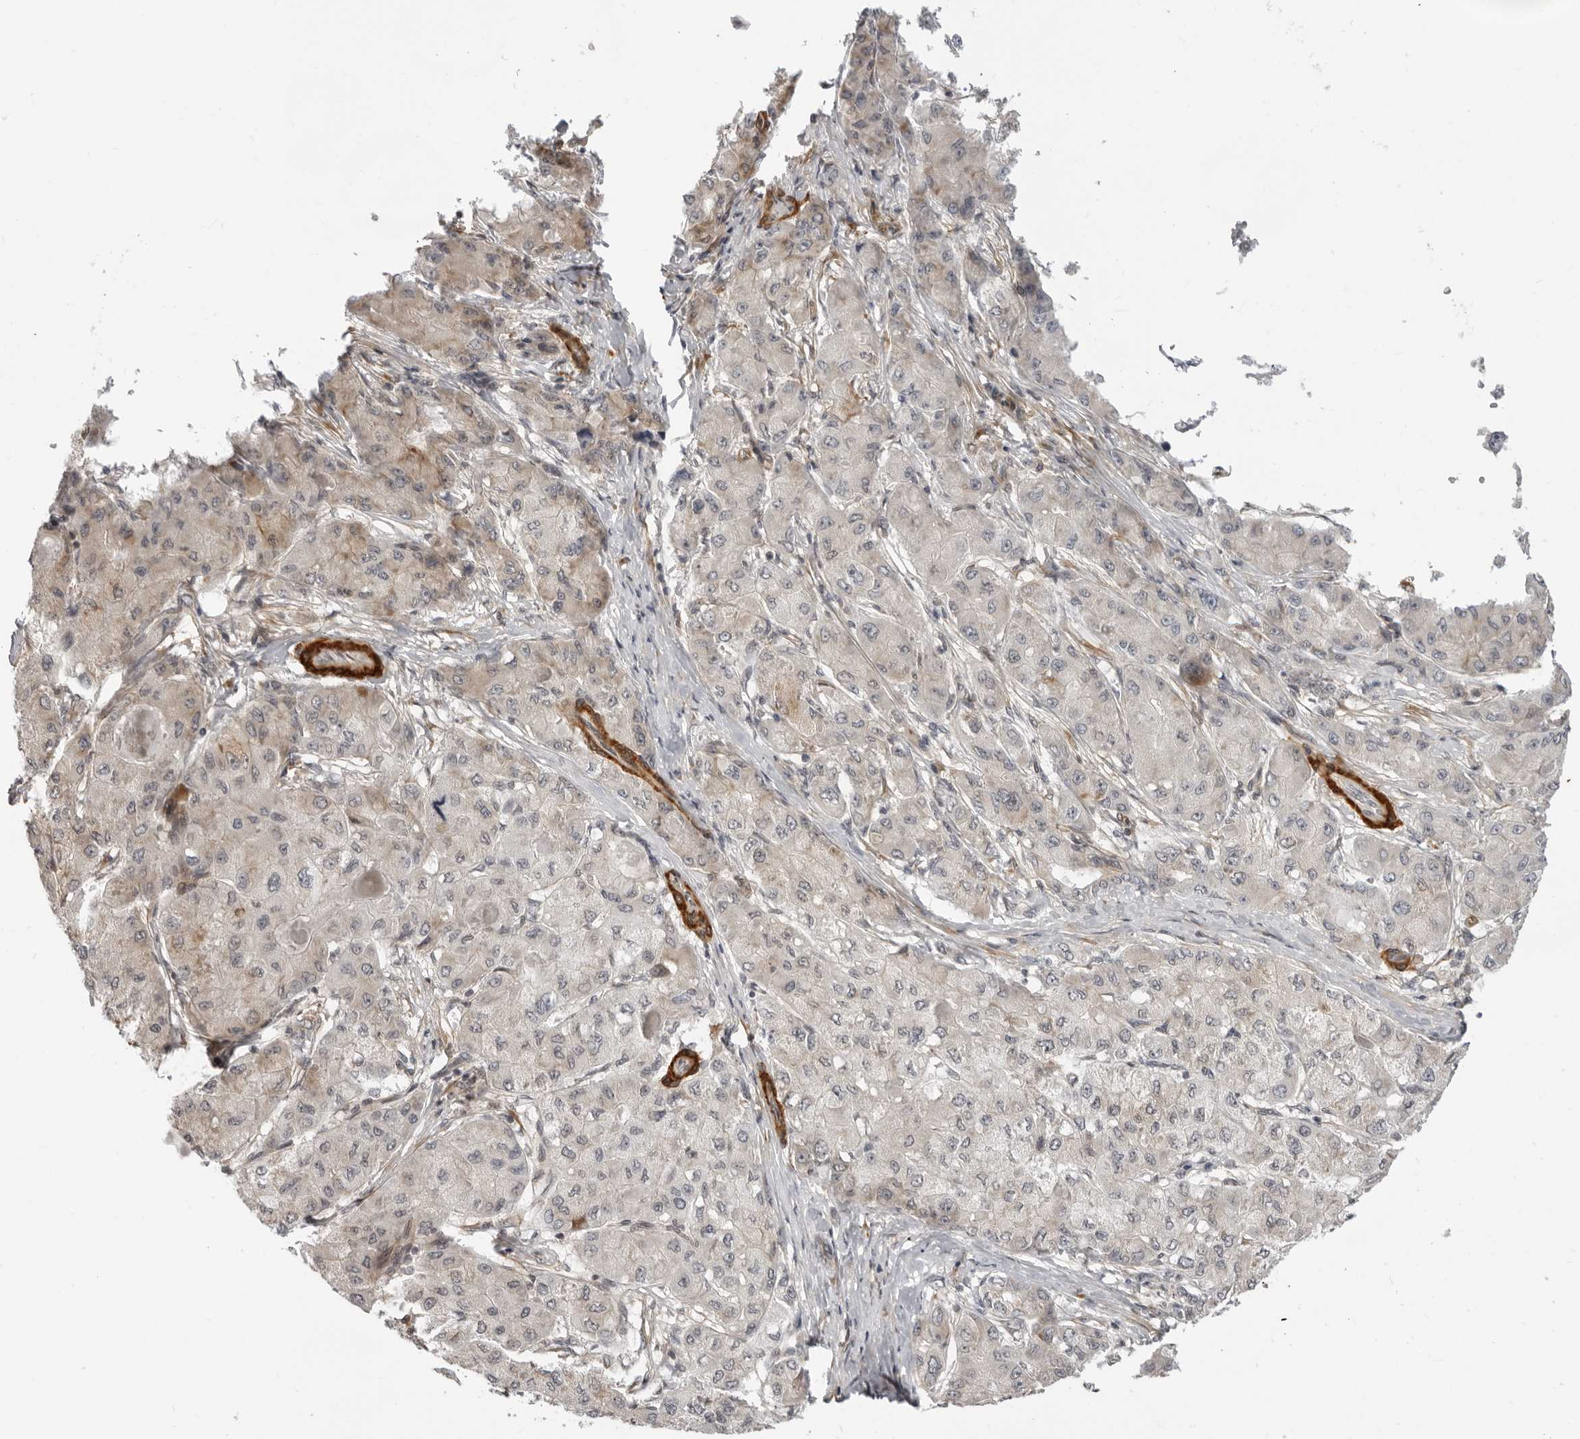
{"staining": {"intensity": "weak", "quantity": "<25%", "location": "cytoplasmic/membranous"}, "tissue": "liver cancer", "cell_type": "Tumor cells", "image_type": "cancer", "snomed": [{"axis": "morphology", "description": "Carcinoma, Hepatocellular, NOS"}, {"axis": "topography", "description": "Liver"}], "caption": "The micrograph exhibits no significant expression in tumor cells of liver hepatocellular carcinoma.", "gene": "SRGAP2", "patient": {"sex": "male", "age": 80}}